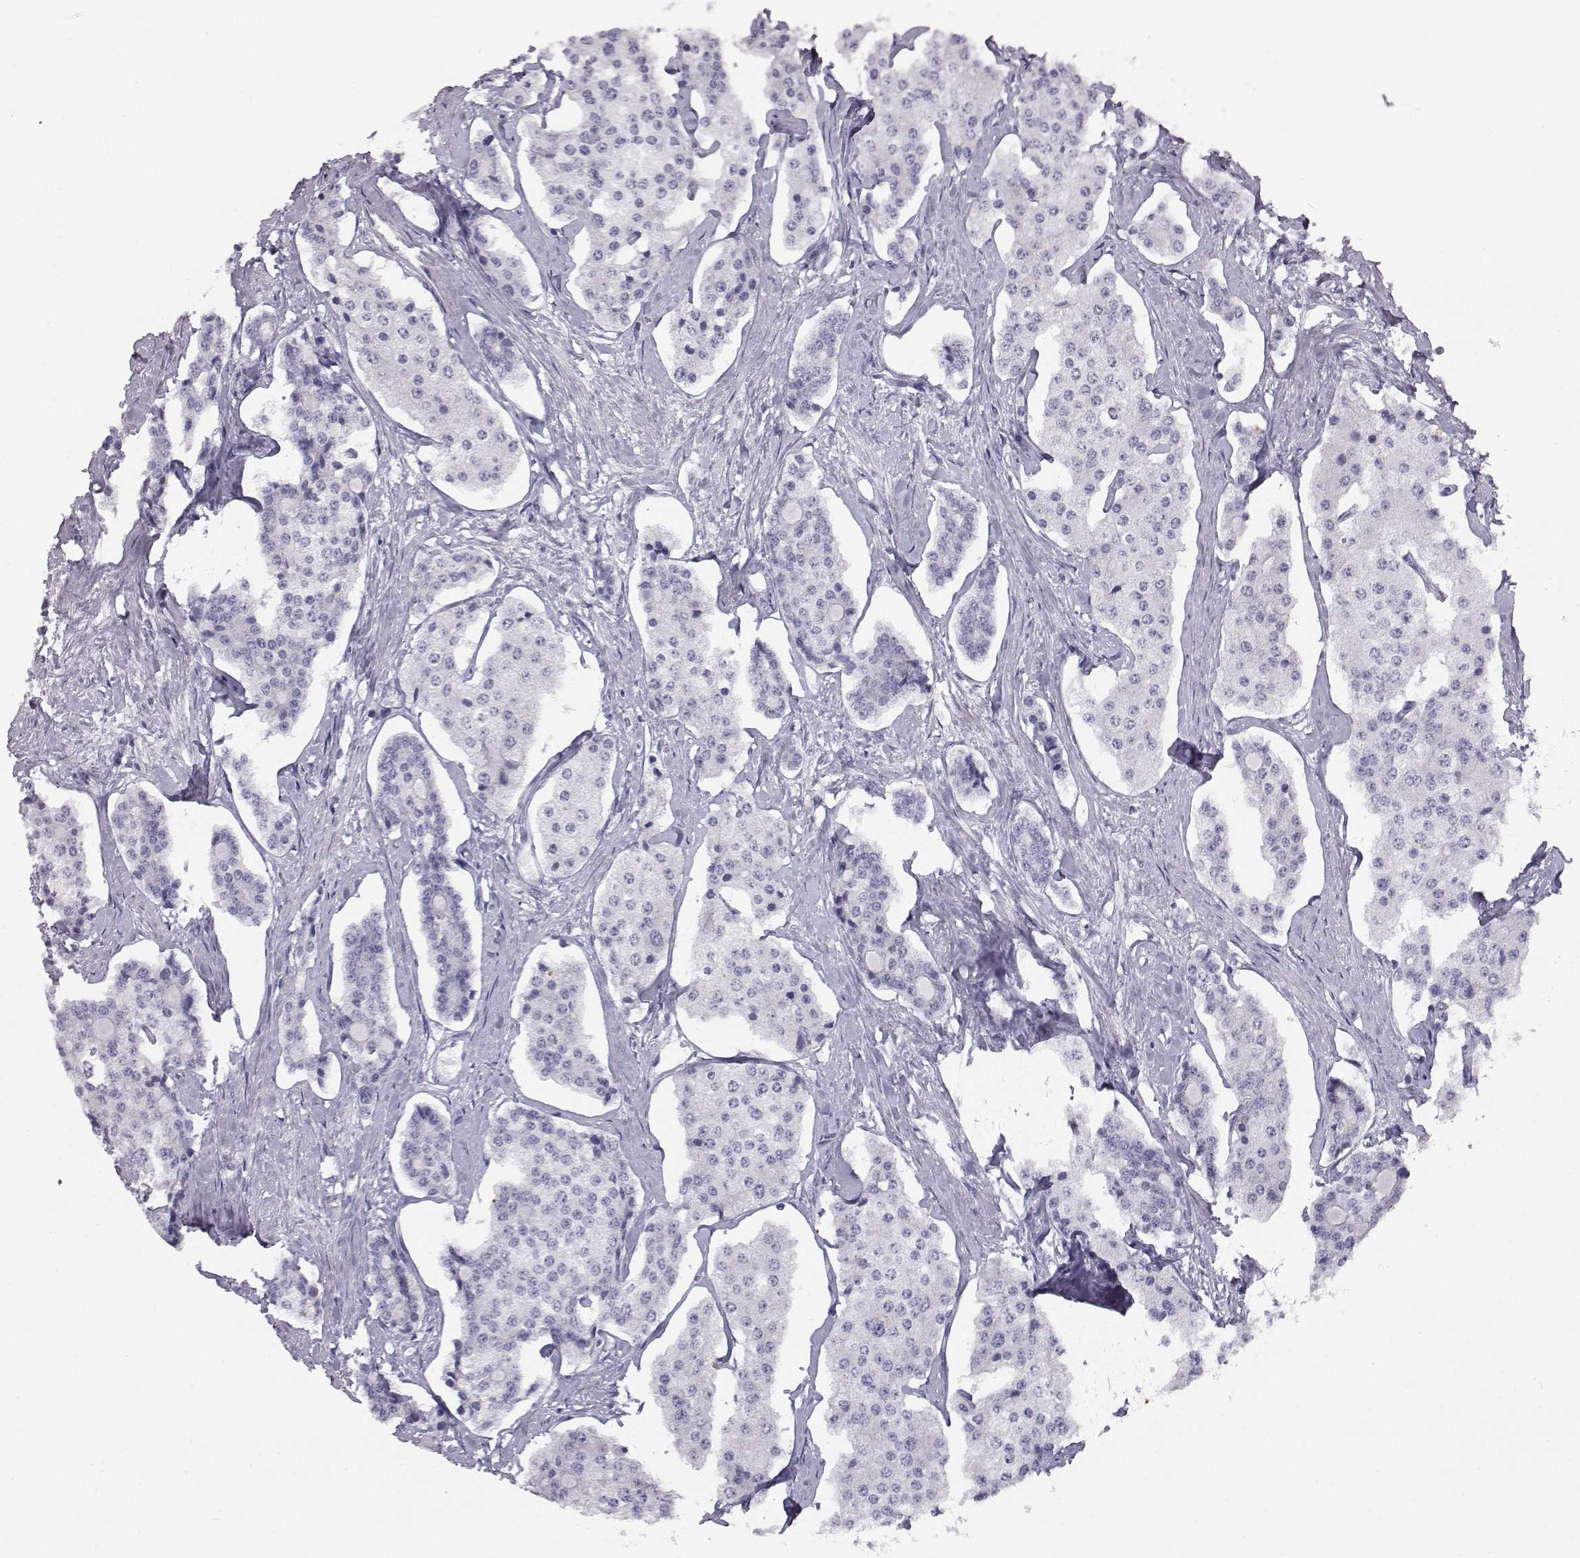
{"staining": {"intensity": "negative", "quantity": "none", "location": "none"}, "tissue": "carcinoid", "cell_type": "Tumor cells", "image_type": "cancer", "snomed": [{"axis": "morphology", "description": "Carcinoid, malignant, NOS"}, {"axis": "topography", "description": "Small intestine"}], "caption": "Carcinoid was stained to show a protein in brown. There is no significant positivity in tumor cells. The staining was performed using DAB to visualize the protein expression in brown, while the nuclei were stained in blue with hematoxylin (Magnification: 20x).", "gene": "ITLN2", "patient": {"sex": "female", "age": 65}}